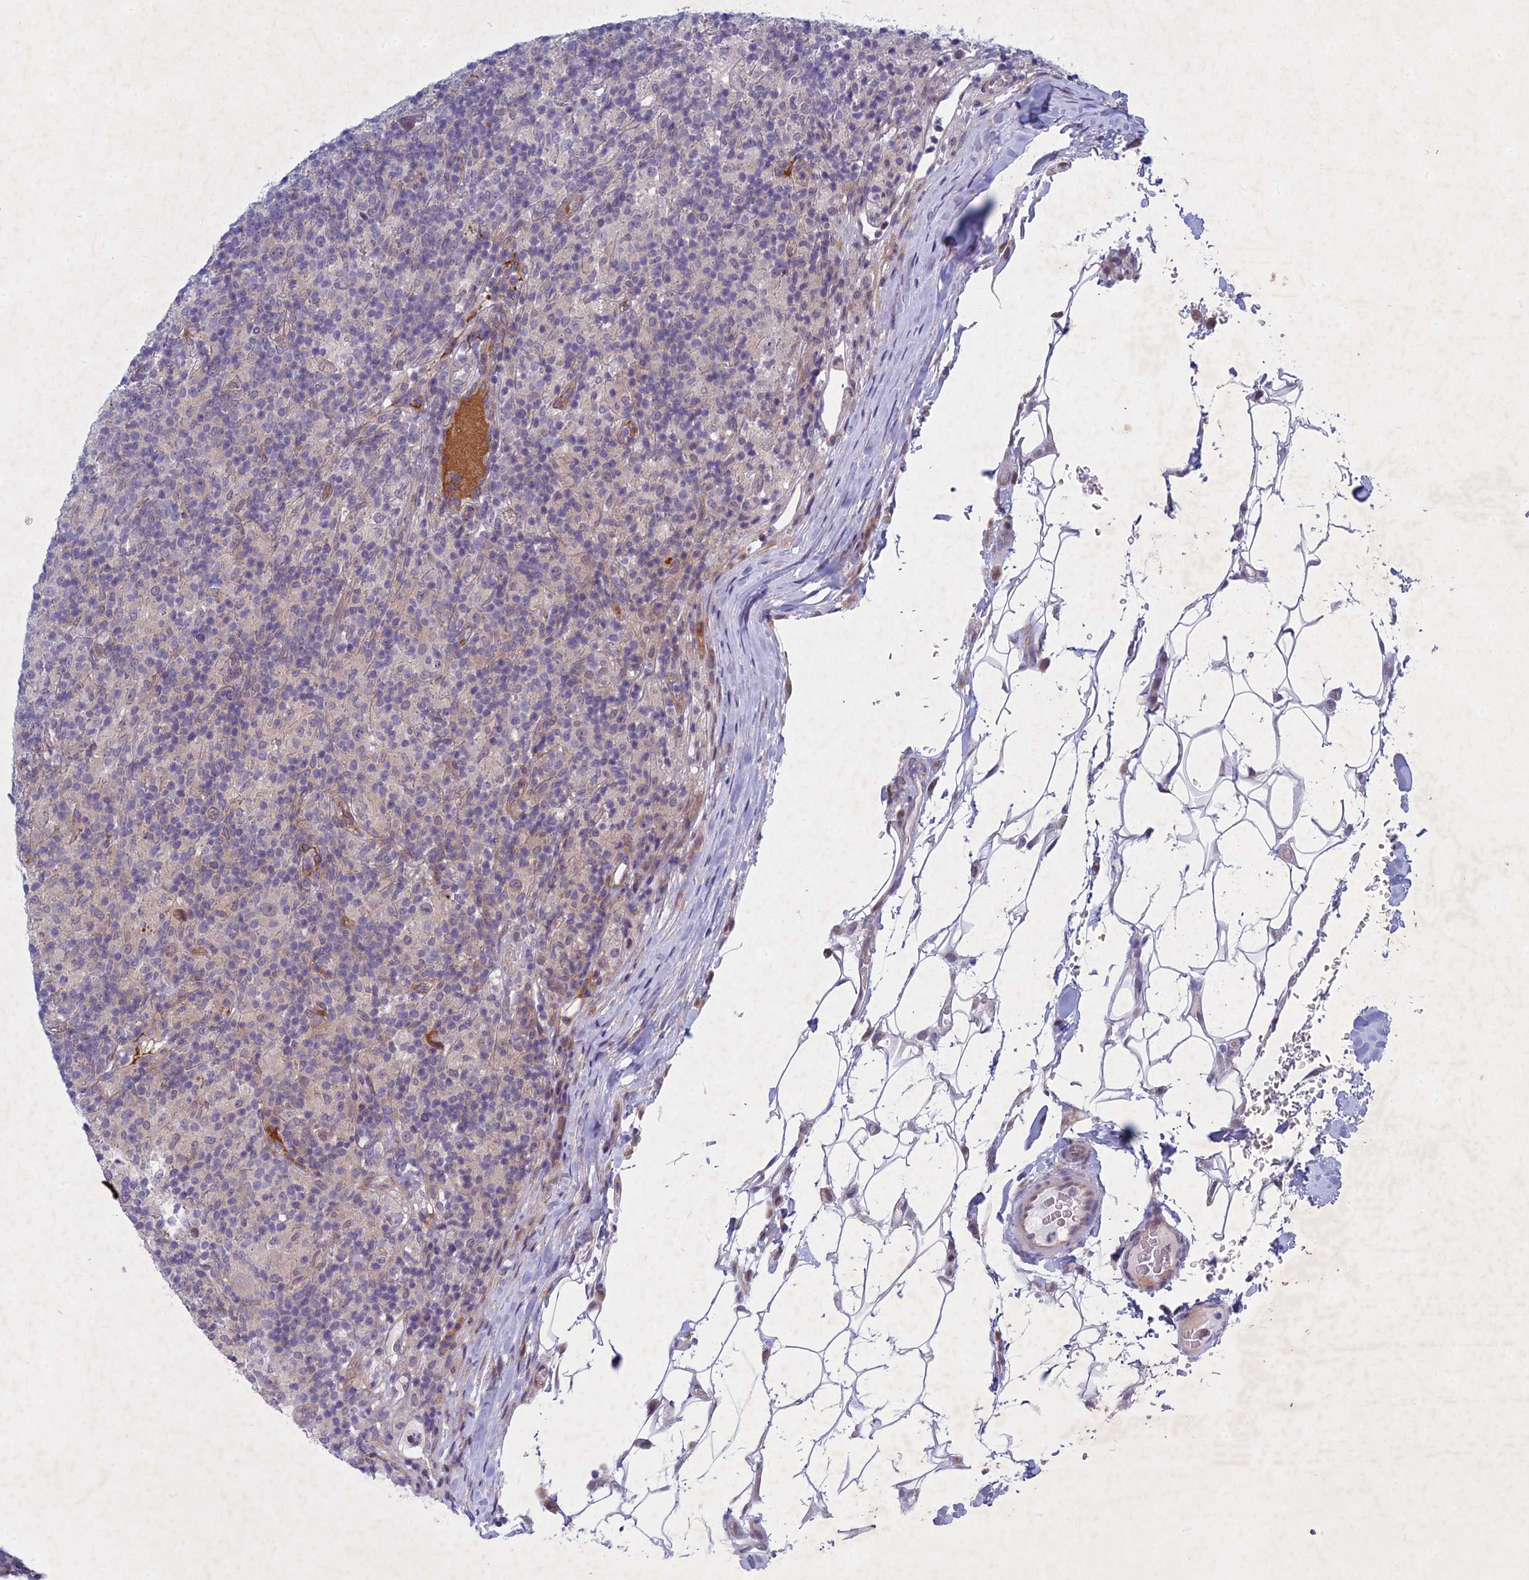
{"staining": {"intensity": "negative", "quantity": "none", "location": "none"}, "tissue": "lymphoma", "cell_type": "Tumor cells", "image_type": "cancer", "snomed": [{"axis": "morphology", "description": "Hodgkin's disease, NOS"}, {"axis": "topography", "description": "Lymph node"}], "caption": "Tumor cells are negative for protein expression in human Hodgkin's disease.", "gene": "PTHLH", "patient": {"sex": "male", "age": 70}}